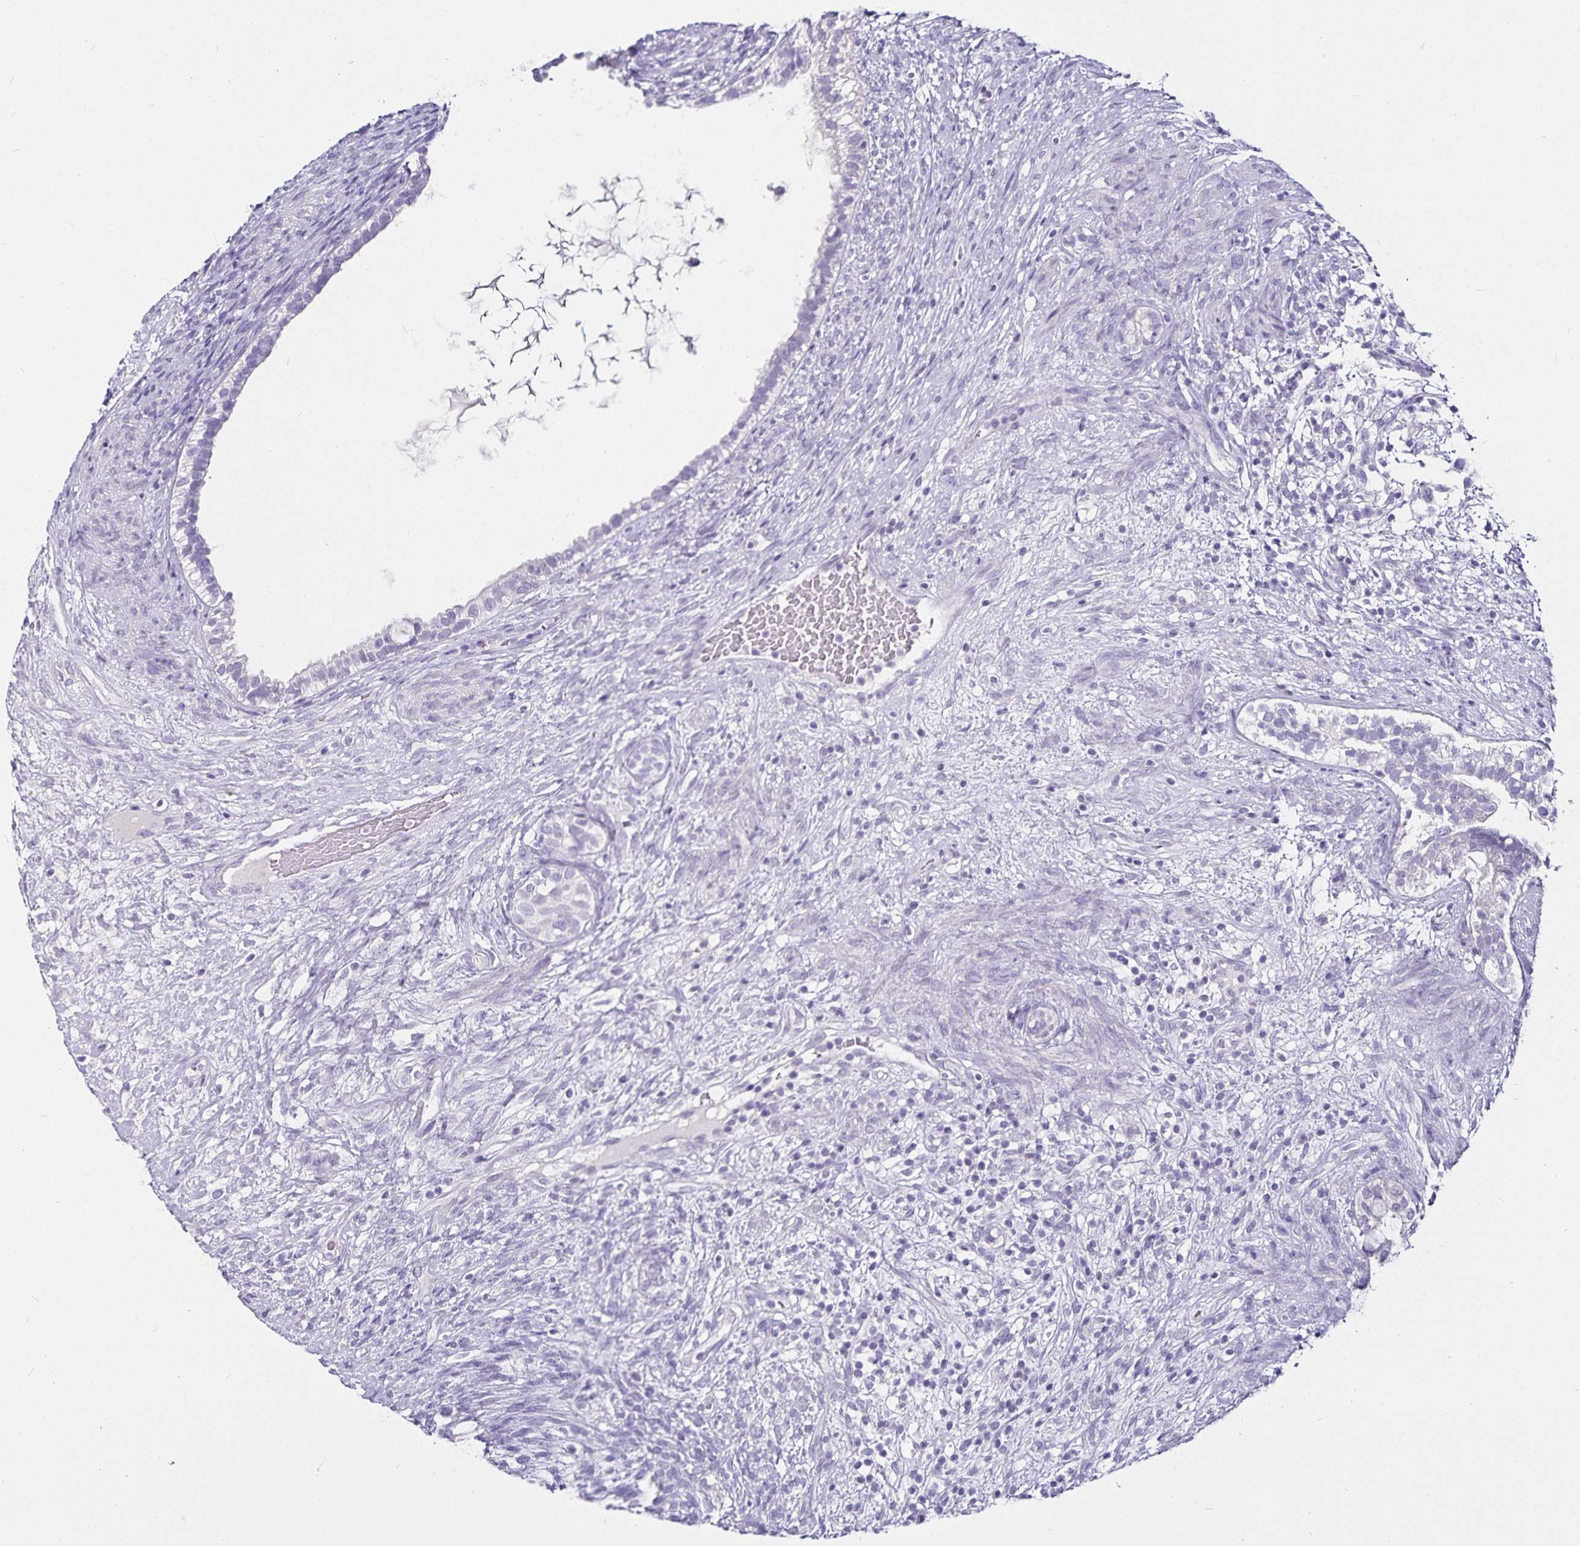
{"staining": {"intensity": "negative", "quantity": "none", "location": "none"}, "tissue": "testis cancer", "cell_type": "Tumor cells", "image_type": "cancer", "snomed": [{"axis": "morphology", "description": "Seminoma, NOS"}, {"axis": "morphology", "description": "Carcinoma, Embryonal, NOS"}, {"axis": "topography", "description": "Testis"}], "caption": "Immunohistochemistry (IHC) histopathology image of testis cancer (seminoma) stained for a protein (brown), which displays no positivity in tumor cells. Brightfield microscopy of immunohistochemistry (IHC) stained with DAB (3,3'-diaminobenzidine) (brown) and hematoxylin (blue), captured at high magnification.", "gene": "CA12", "patient": {"sex": "male", "age": 41}}